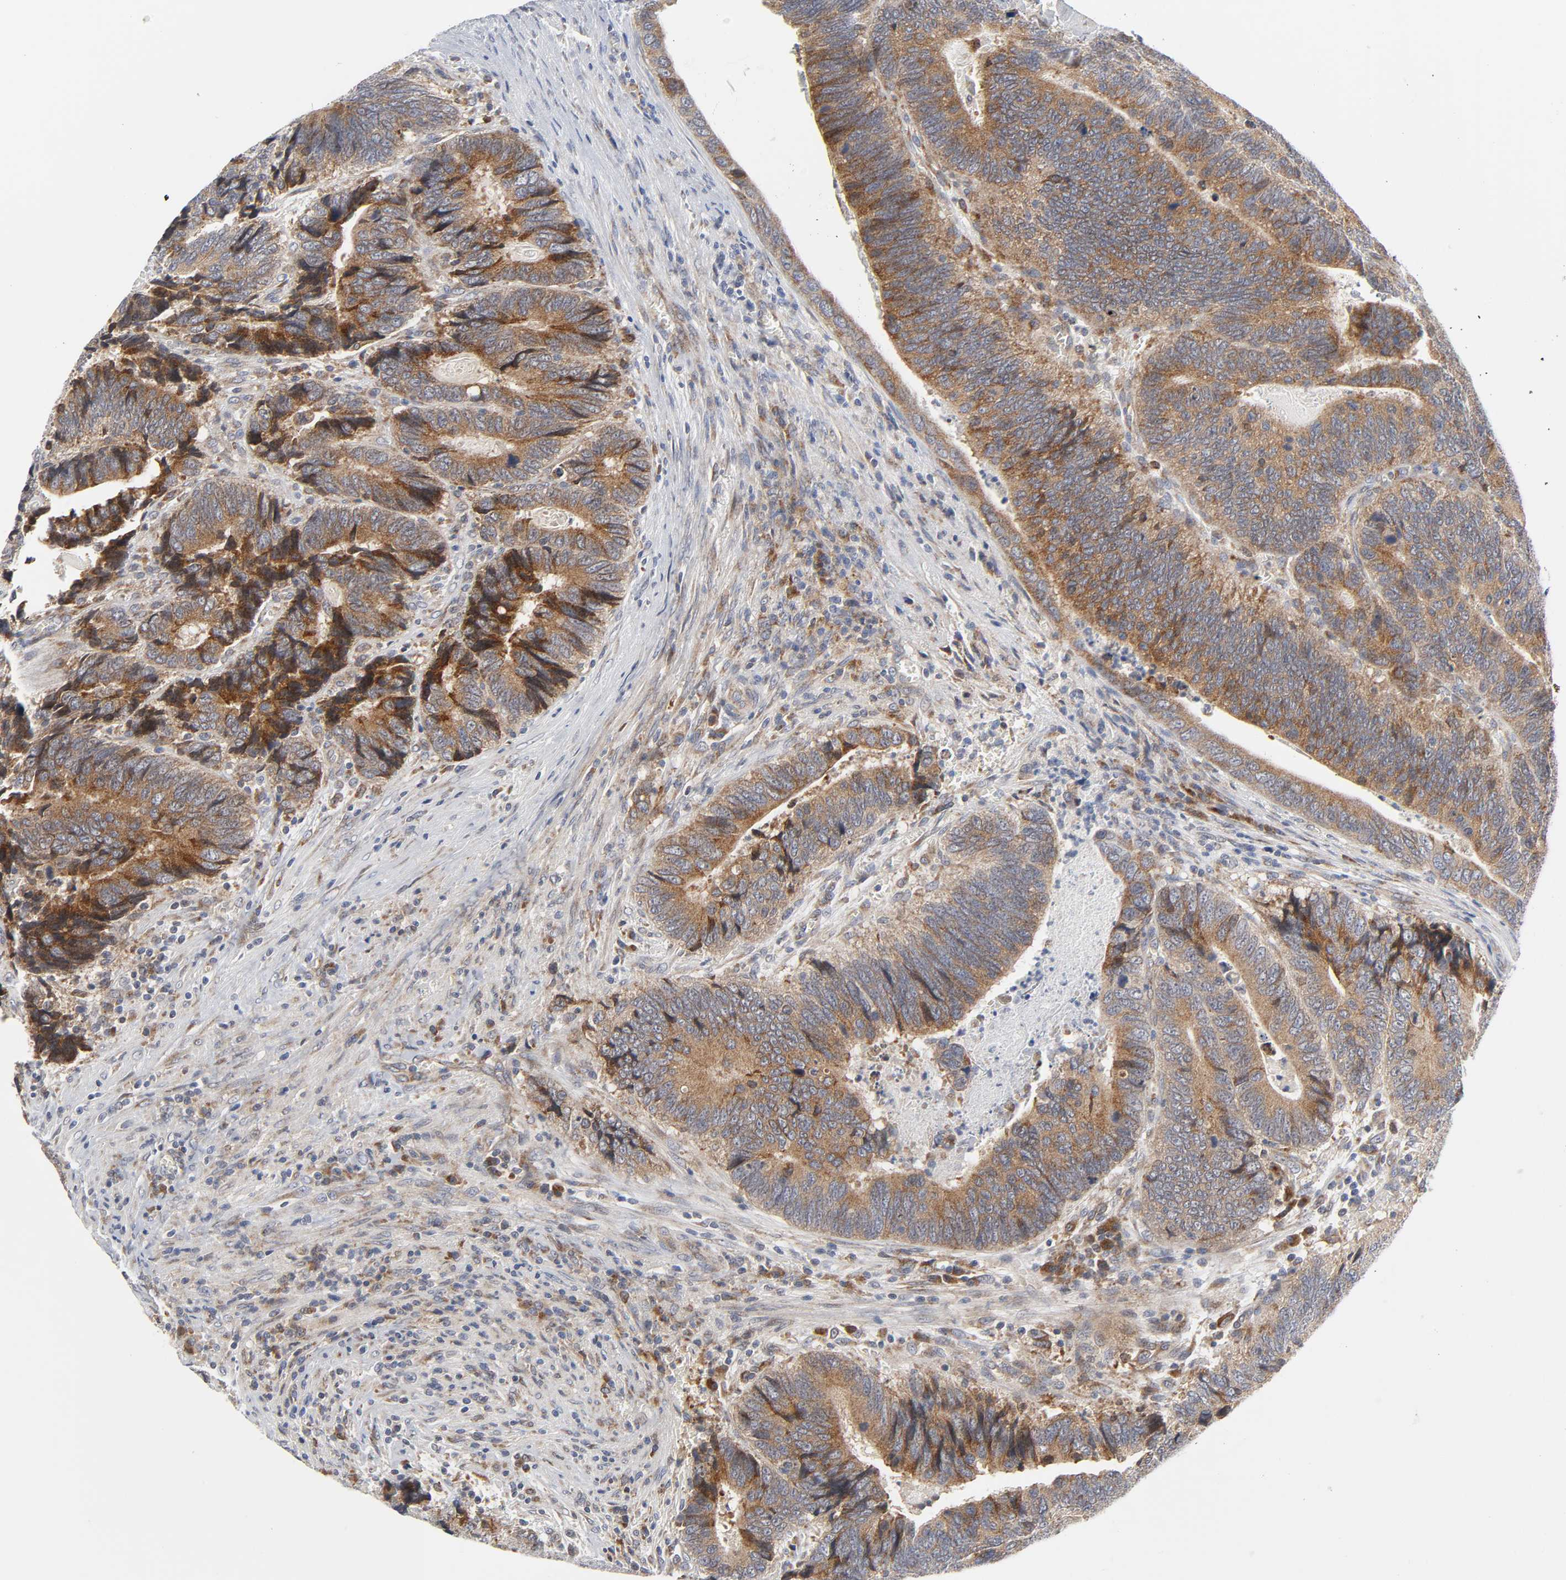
{"staining": {"intensity": "moderate", "quantity": ">75%", "location": "cytoplasmic/membranous"}, "tissue": "colorectal cancer", "cell_type": "Tumor cells", "image_type": "cancer", "snomed": [{"axis": "morphology", "description": "Adenocarcinoma, NOS"}, {"axis": "topography", "description": "Colon"}], "caption": "An IHC image of neoplastic tissue is shown. Protein staining in brown shows moderate cytoplasmic/membranous positivity in adenocarcinoma (colorectal) within tumor cells. (Stains: DAB in brown, nuclei in blue, Microscopy: brightfield microscopy at high magnification).", "gene": "BAX", "patient": {"sex": "male", "age": 72}}